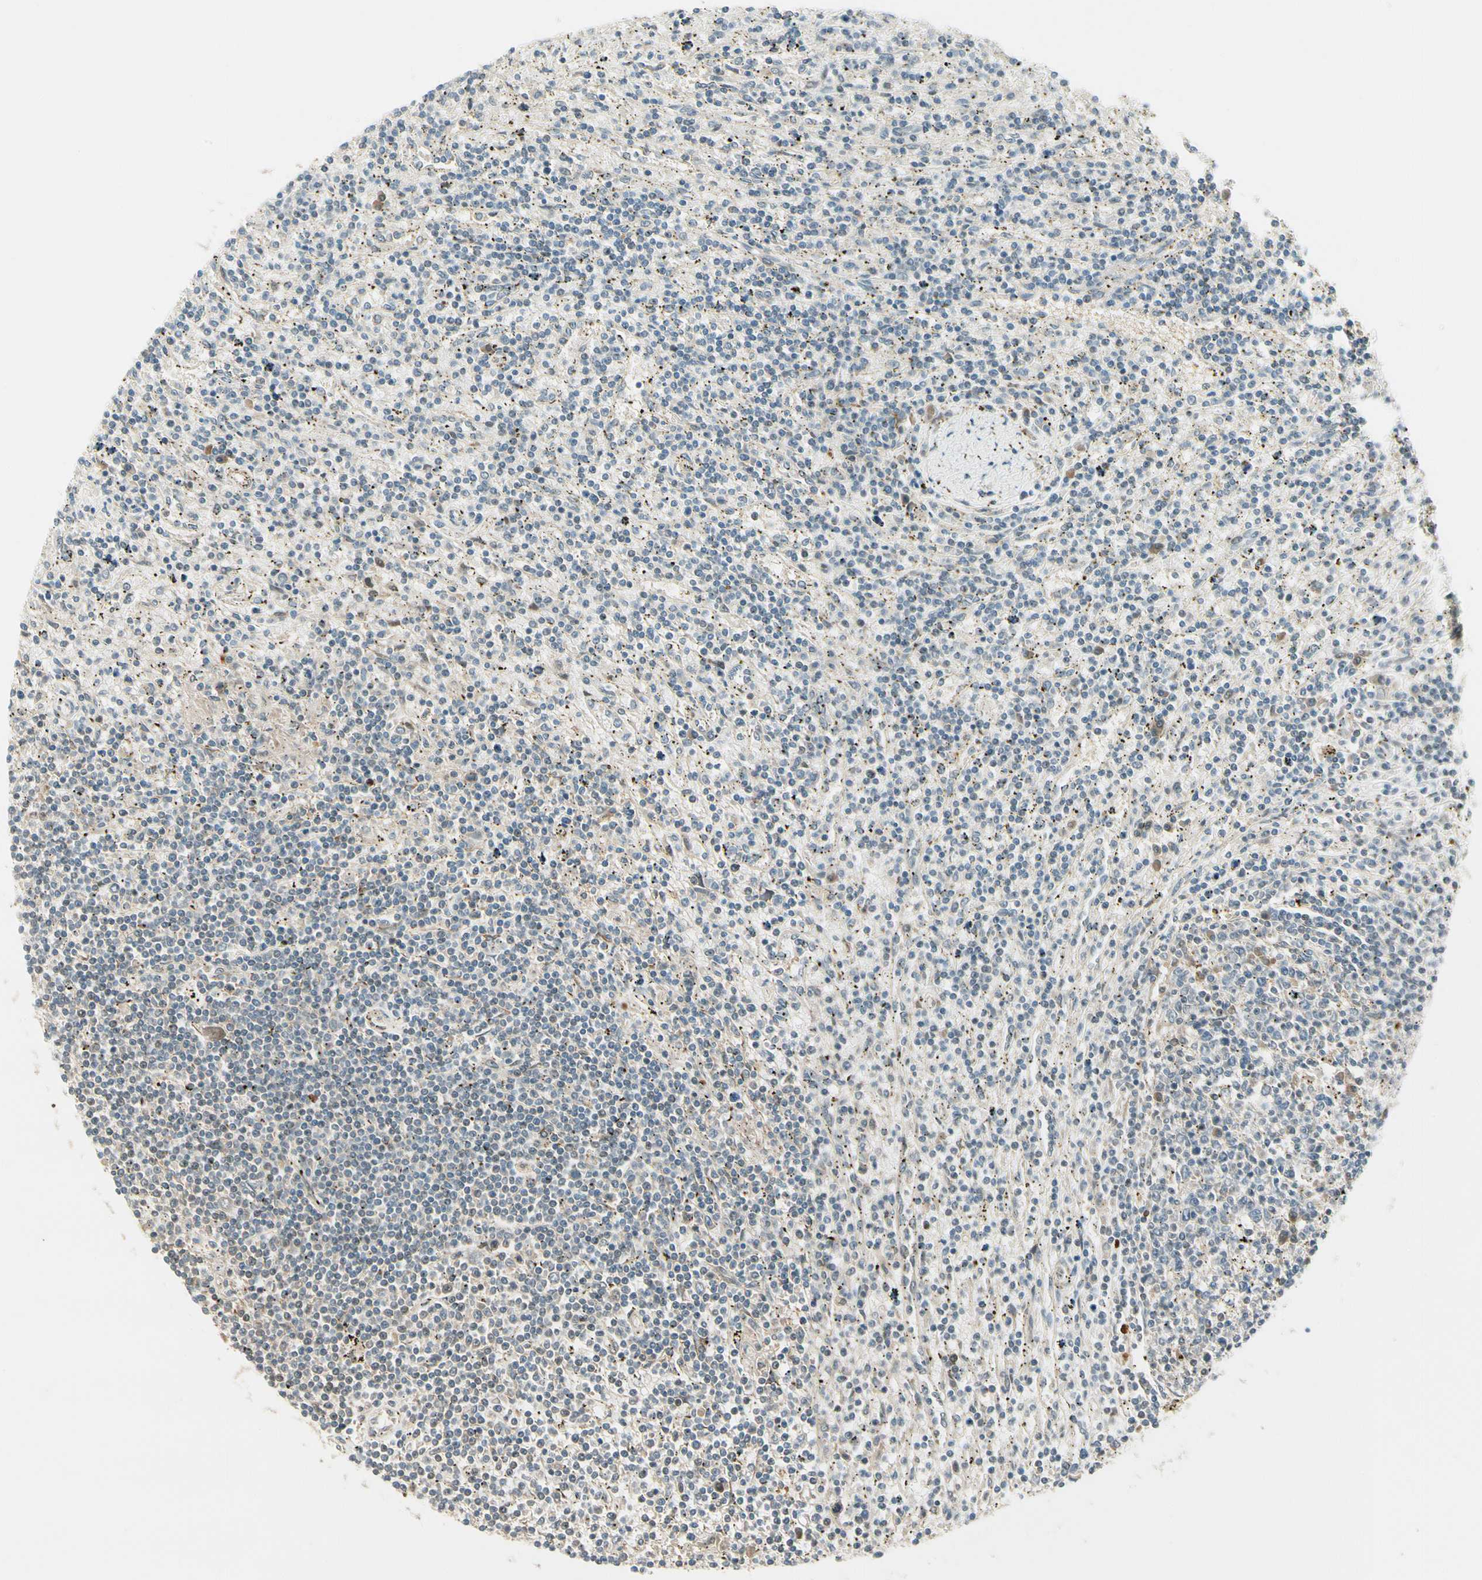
{"staining": {"intensity": "negative", "quantity": "none", "location": "none"}, "tissue": "lymphoma", "cell_type": "Tumor cells", "image_type": "cancer", "snomed": [{"axis": "morphology", "description": "Malignant lymphoma, non-Hodgkin's type, Low grade"}, {"axis": "topography", "description": "Spleen"}], "caption": "Immunohistochemistry (IHC) photomicrograph of neoplastic tissue: malignant lymphoma, non-Hodgkin's type (low-grade) stained with DAB (3,3'-diaminobenzidine) demonstrates no significant protein positivity in tumor cells.", "gene": "EPHB3", "patient": {"sex": "male", "age": 76}}